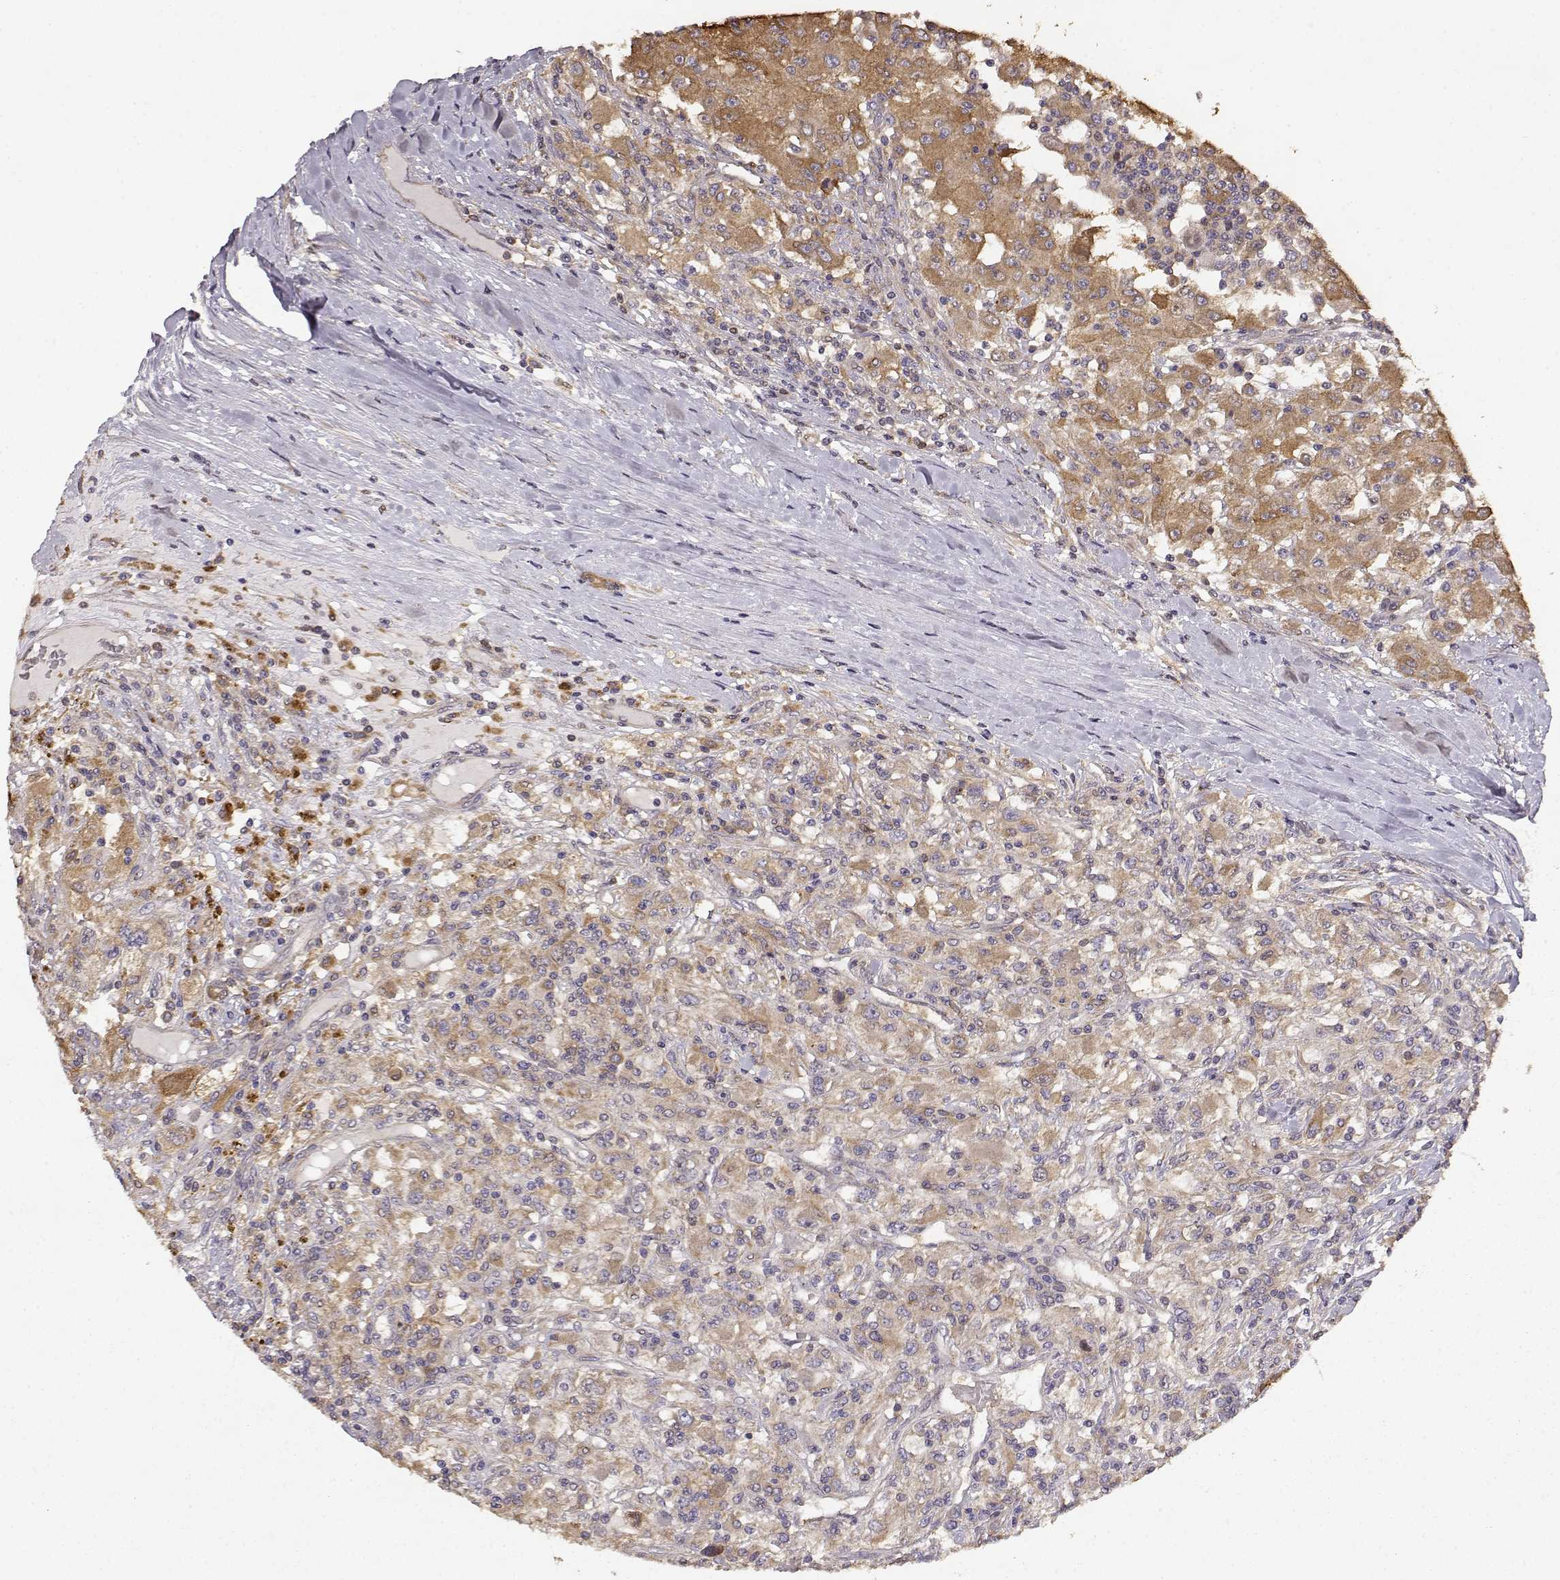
{"staining": {"intensity": "moderate", "quantity": "25%-75%", "location": "cytoplasmic/membranous"}, "tissue": "renal cancer", "cell_type": "Tumor cells", "image_type": "cancer", "snomed": [{"axis": "morphology", "description": "Adenocarcinoma, NOS"}, {"axis": "topography", "description": "Kidney"}], "caption": "Immunohistochemical staining of human renal adenocarcinoma reveals medium levels of moderate cytoplasmic/membranous positivity in approximately 25%-75% of tumor cells.", "gene": "CRIM1", "patient": {"sex": "female", "age": 67}}